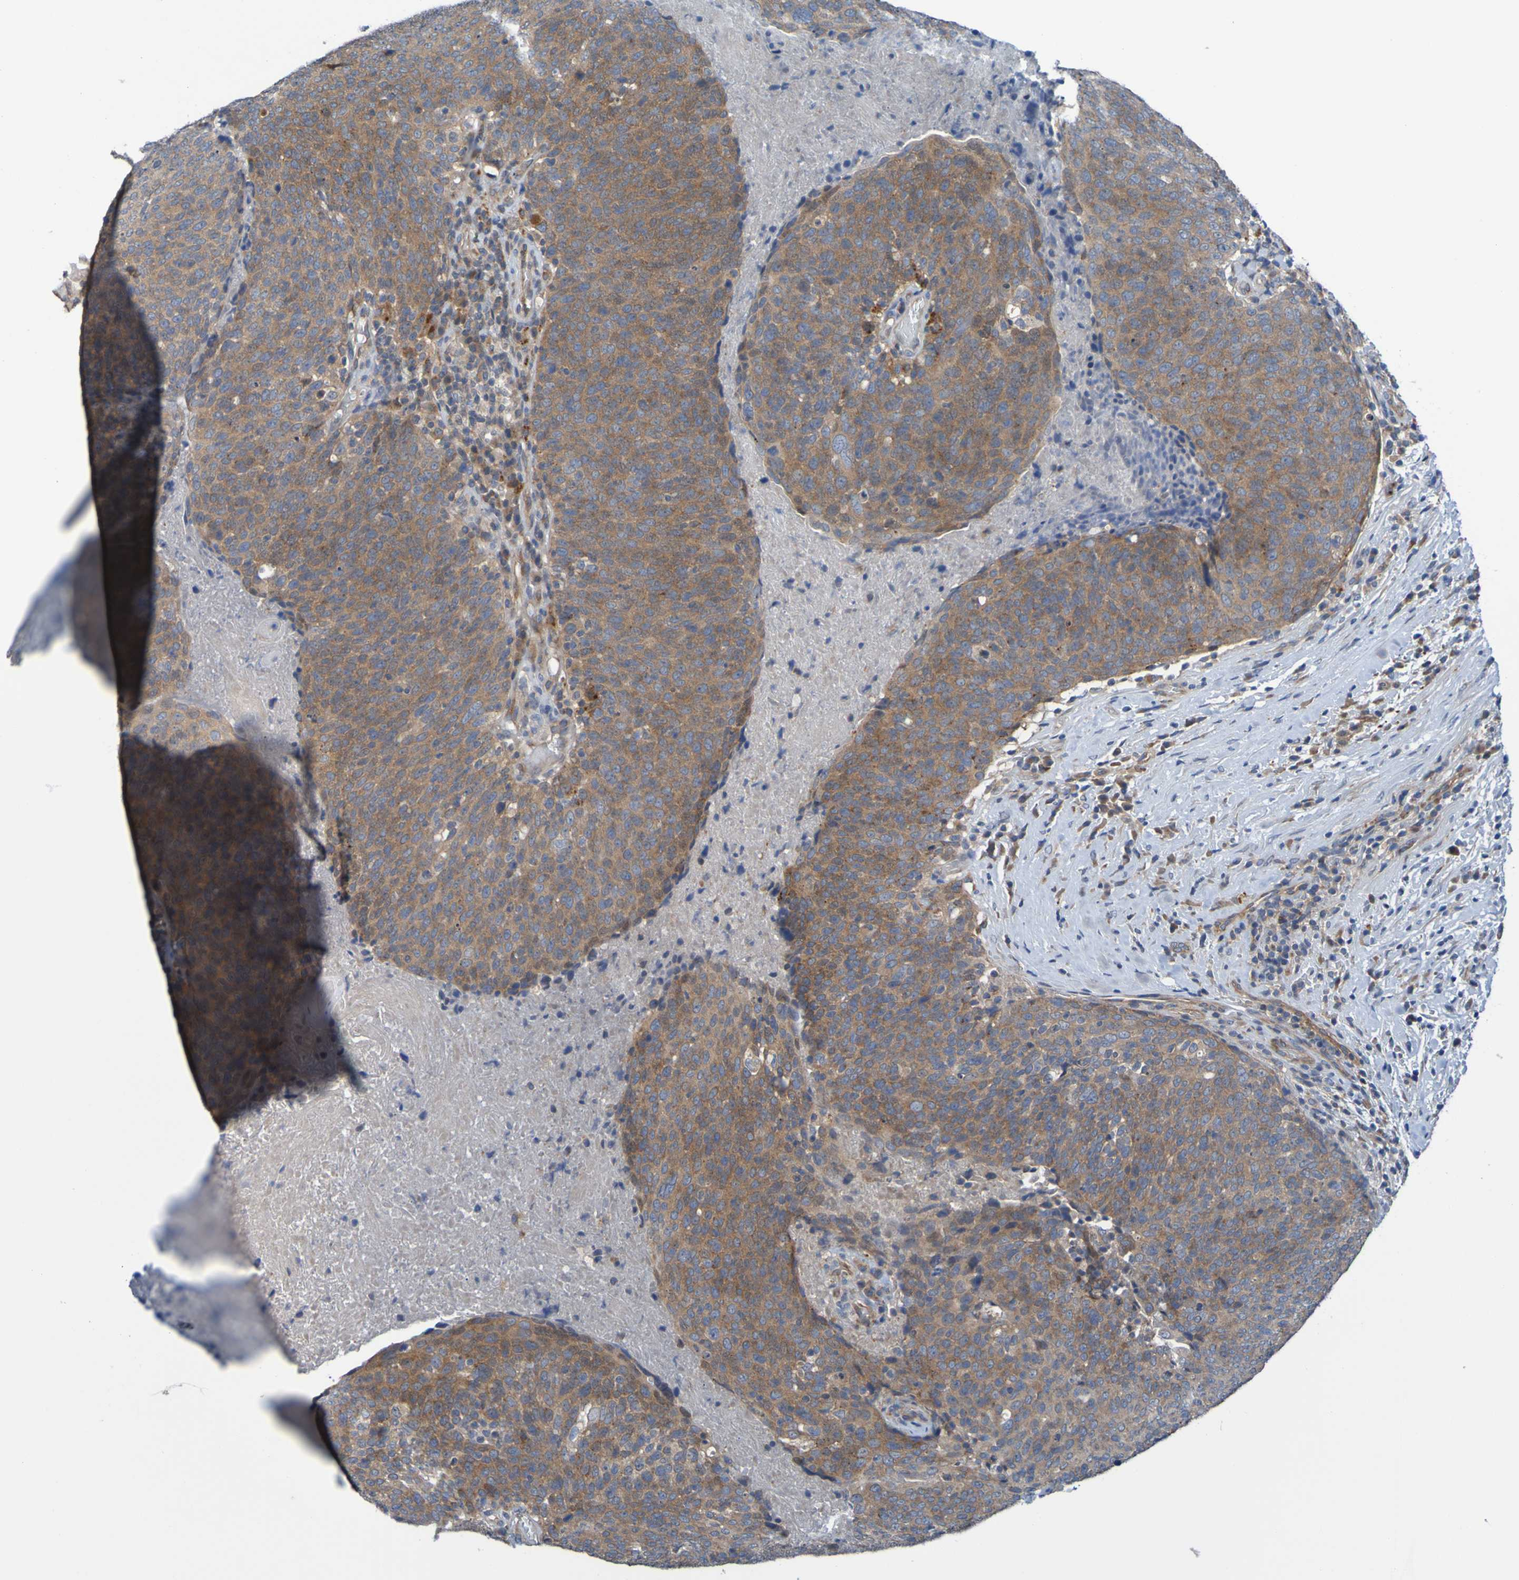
{"staining": {"intensity": "moderate", "quantity": ">75%", "location": "cytoplasmic/membranous"}, "tissue": "head and neck cancer", "cell_type": "Tumor cells", "image_type": "cancer", "snomed": [{"axis": "morphology", "description": "Squamous cell carcinoma, NOS"}, {"axis": "morphology", "description": "Squamous cell carcinoma, metastatic, NOS"}, {"axis": "topography", "description": "Lymph node"}, {"axis": "topography", "description": "Head-Neck"}], "caption": "Immunohistochemical staining of head and neck cancer (metastatic squamous cell carcinoma) shows medium levels of moderate cytoplasmic/membranous protein positivity in approximately >75% of tumor cells. (DAB (3,3'-diaminobenzidine) IHC, brown staining for protein, blue staining for nuclei).", "gene": "SDK1", "patient": {"sex": "male", "age": 62}}